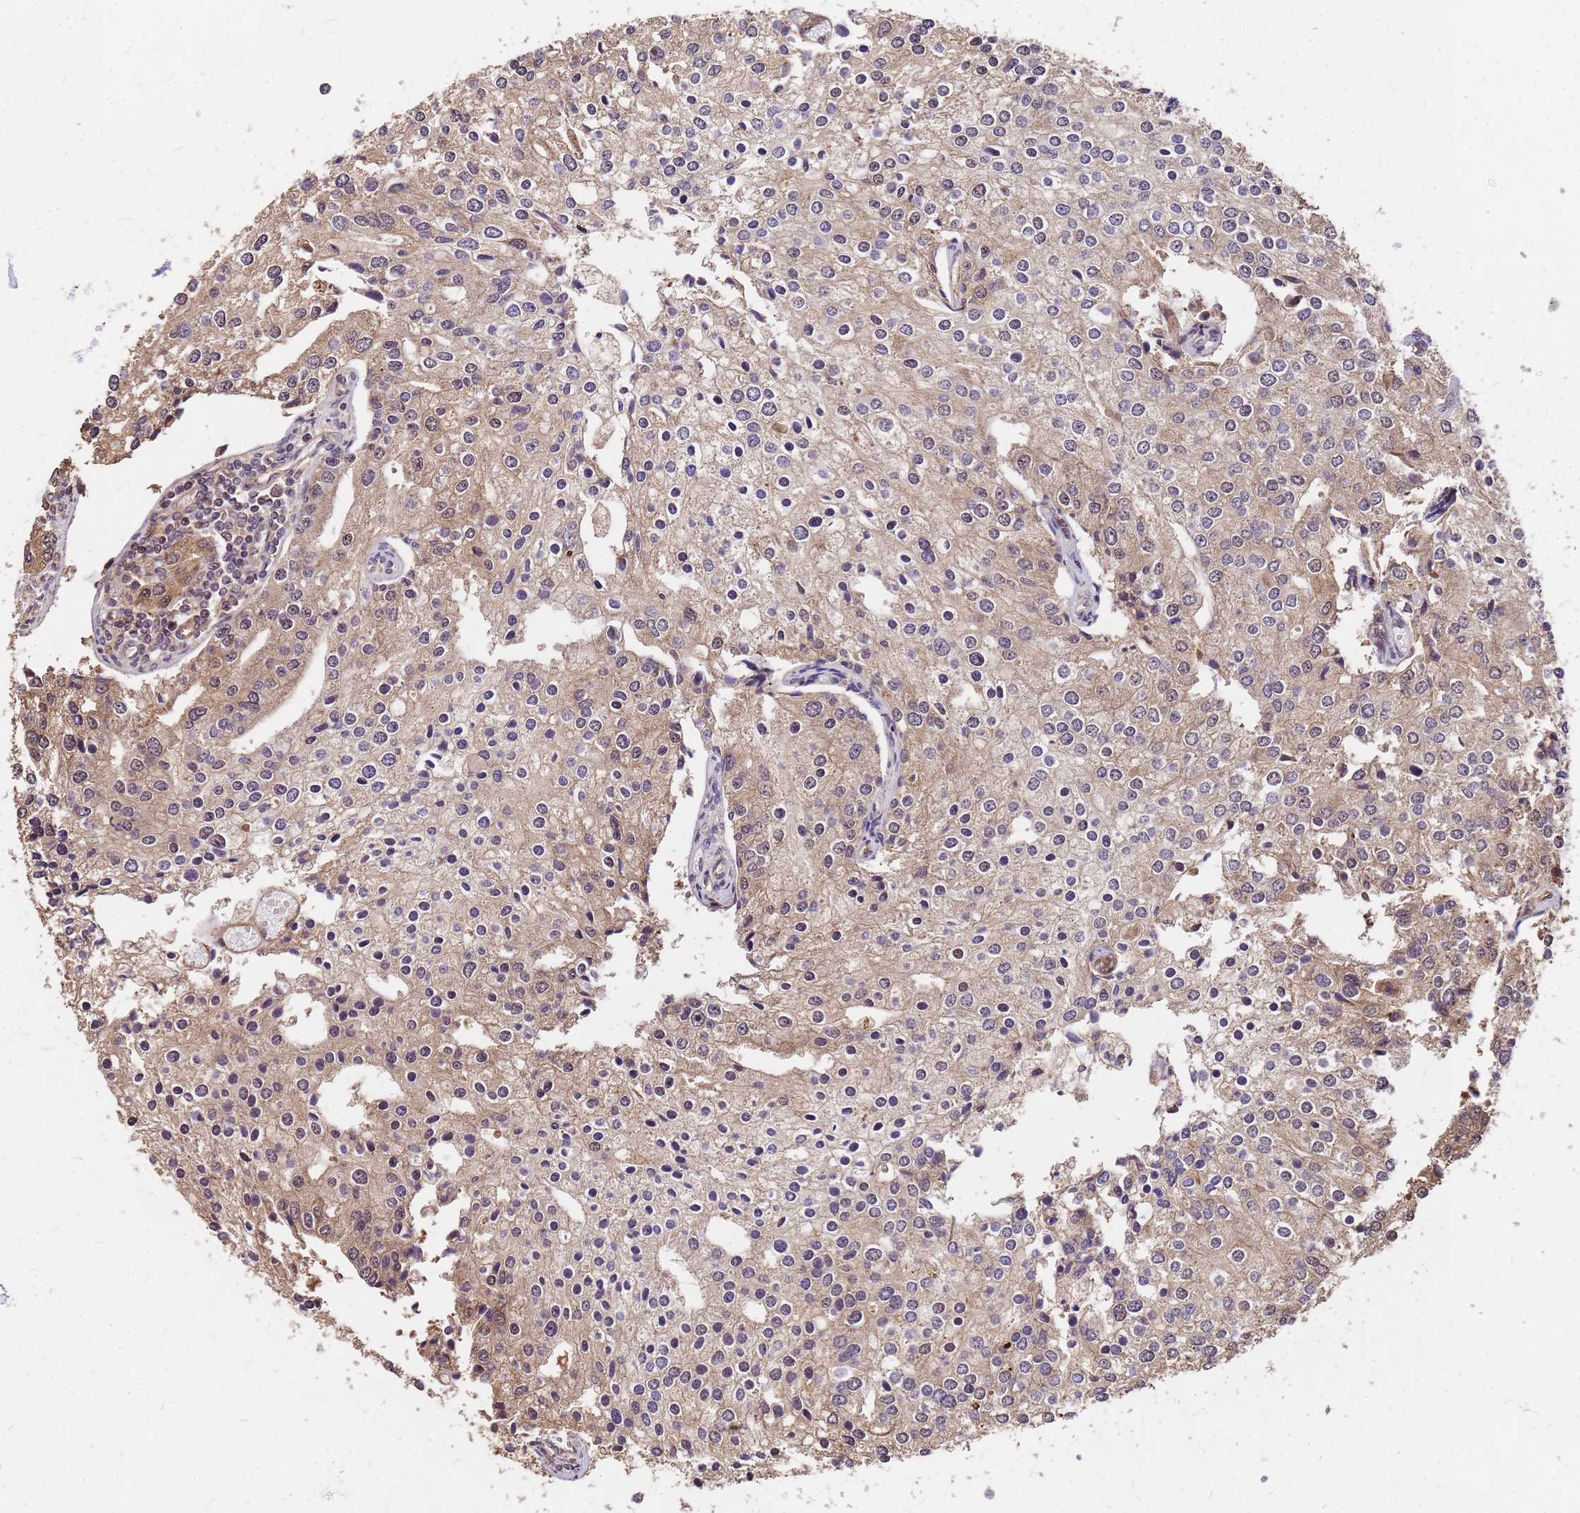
{"staining": {"intensity": "moderate", "quantity": "25%-75%", "location": "cytoplasmic/membranous,nuclear"}, "tissue": "prostate cancer", "cell_type": "Tumor cells", "image_type": "cancer", "snomed": [{"axis": "morphology", "description": "Adenocarcinoma, High grade"}, {"axis": "topography", "description": "Prostate"}], "caption": "A histopathology image of prostate cancer stained for a protein reveals moderate cytoplasmic/membranous and nuclear brown staining in tumor cells.", "gene": "GPATCH8", "patient": {"sex": "male", "age": 62}}